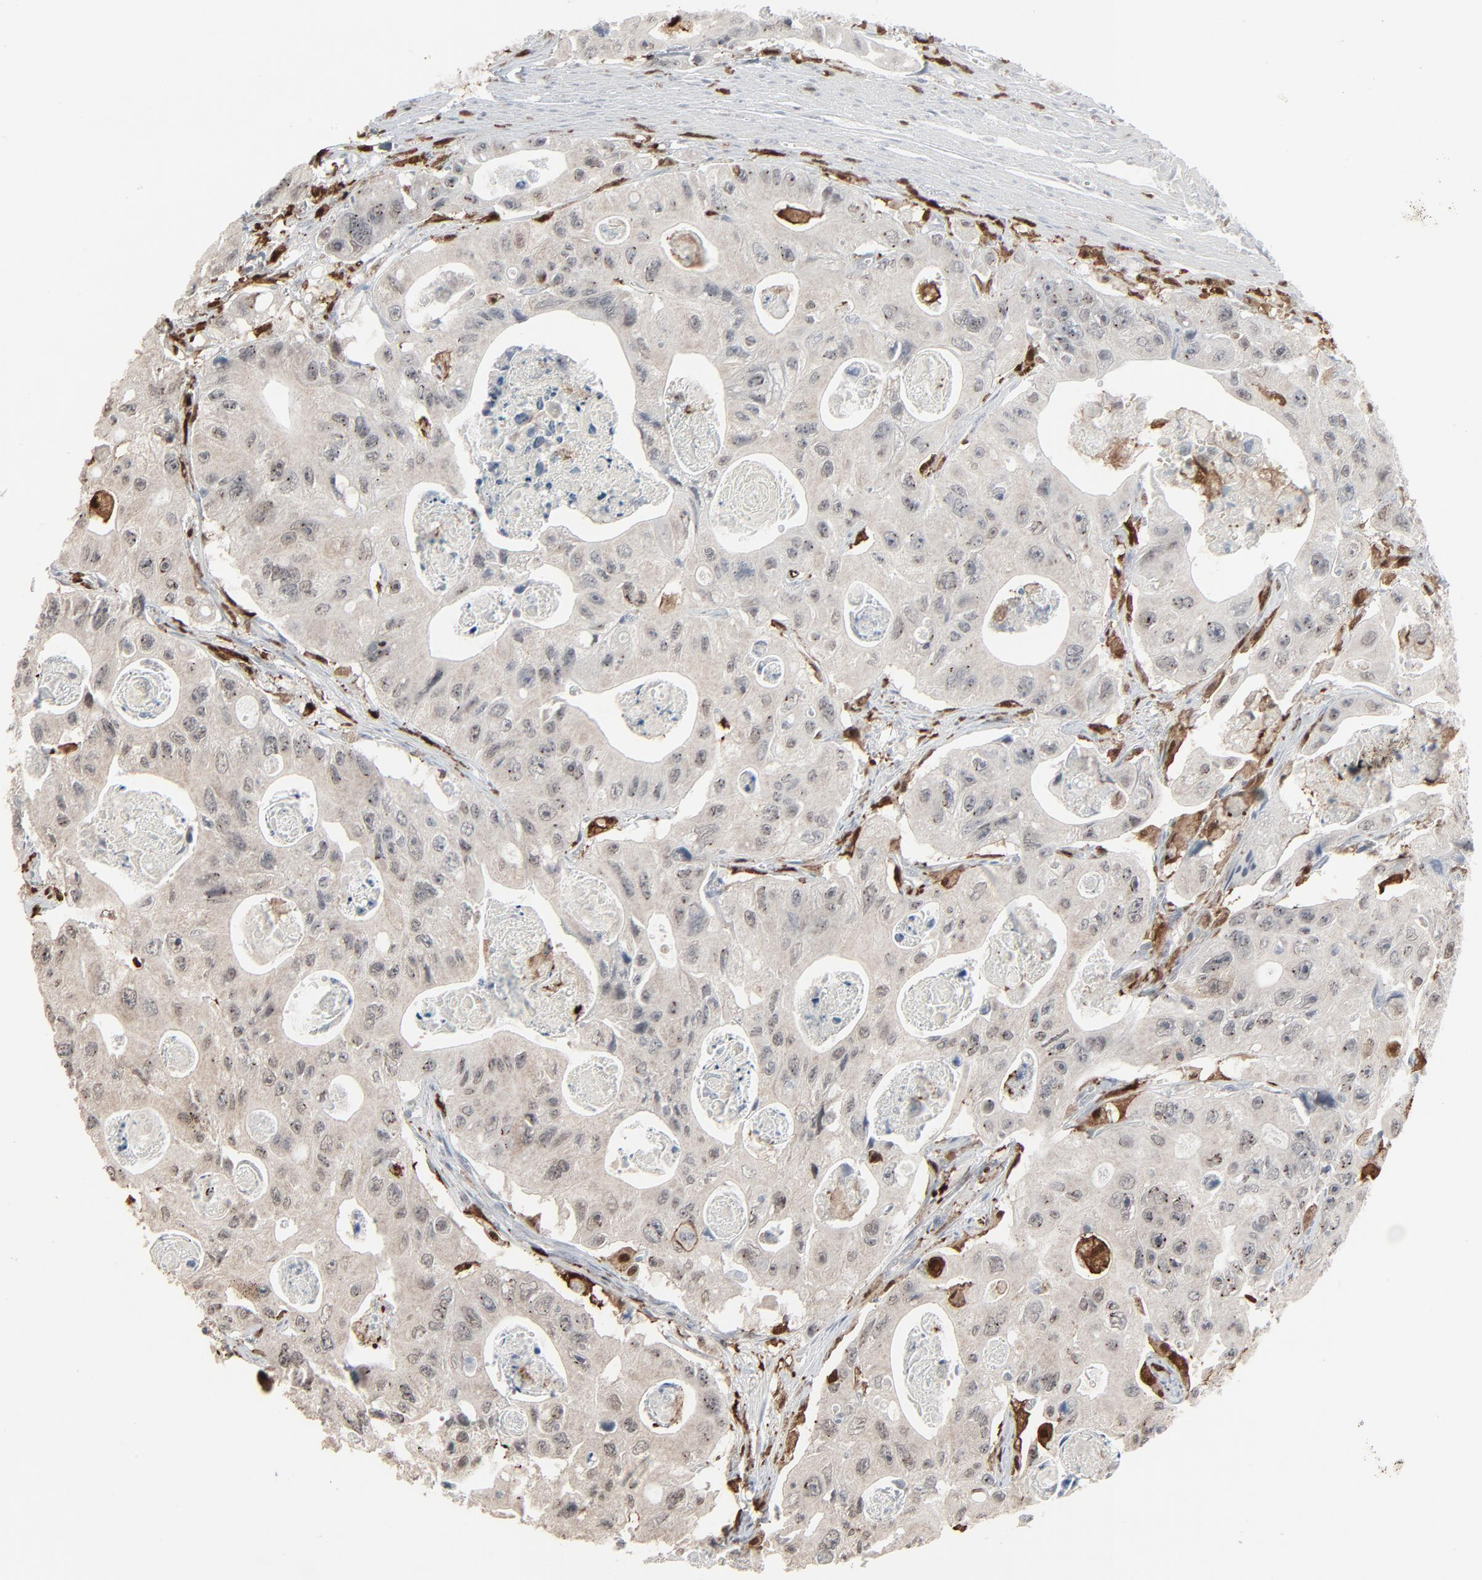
{"staining": {"intensity": "negative", "quantity": "none", "location": "none"}, "tissue": "colorectal cancer", "cell_type": "Tumor cells", "image_type": "cancer", "snomed": [{"axis": "morphology", "description": "Adenocarcinoma, NOS"}, {"axis": "topography", "description": "Colon"}], "caption": "Protein analysis of colorectal cancer reveals no significant expression in tumor cells. (Stains: DAB IHC with hematoxylin counter stain, Microscopy: brightfield microscopy at high magnification).", "gene": "DOCK8", "patient": {"sex": "female", "age": 46}}